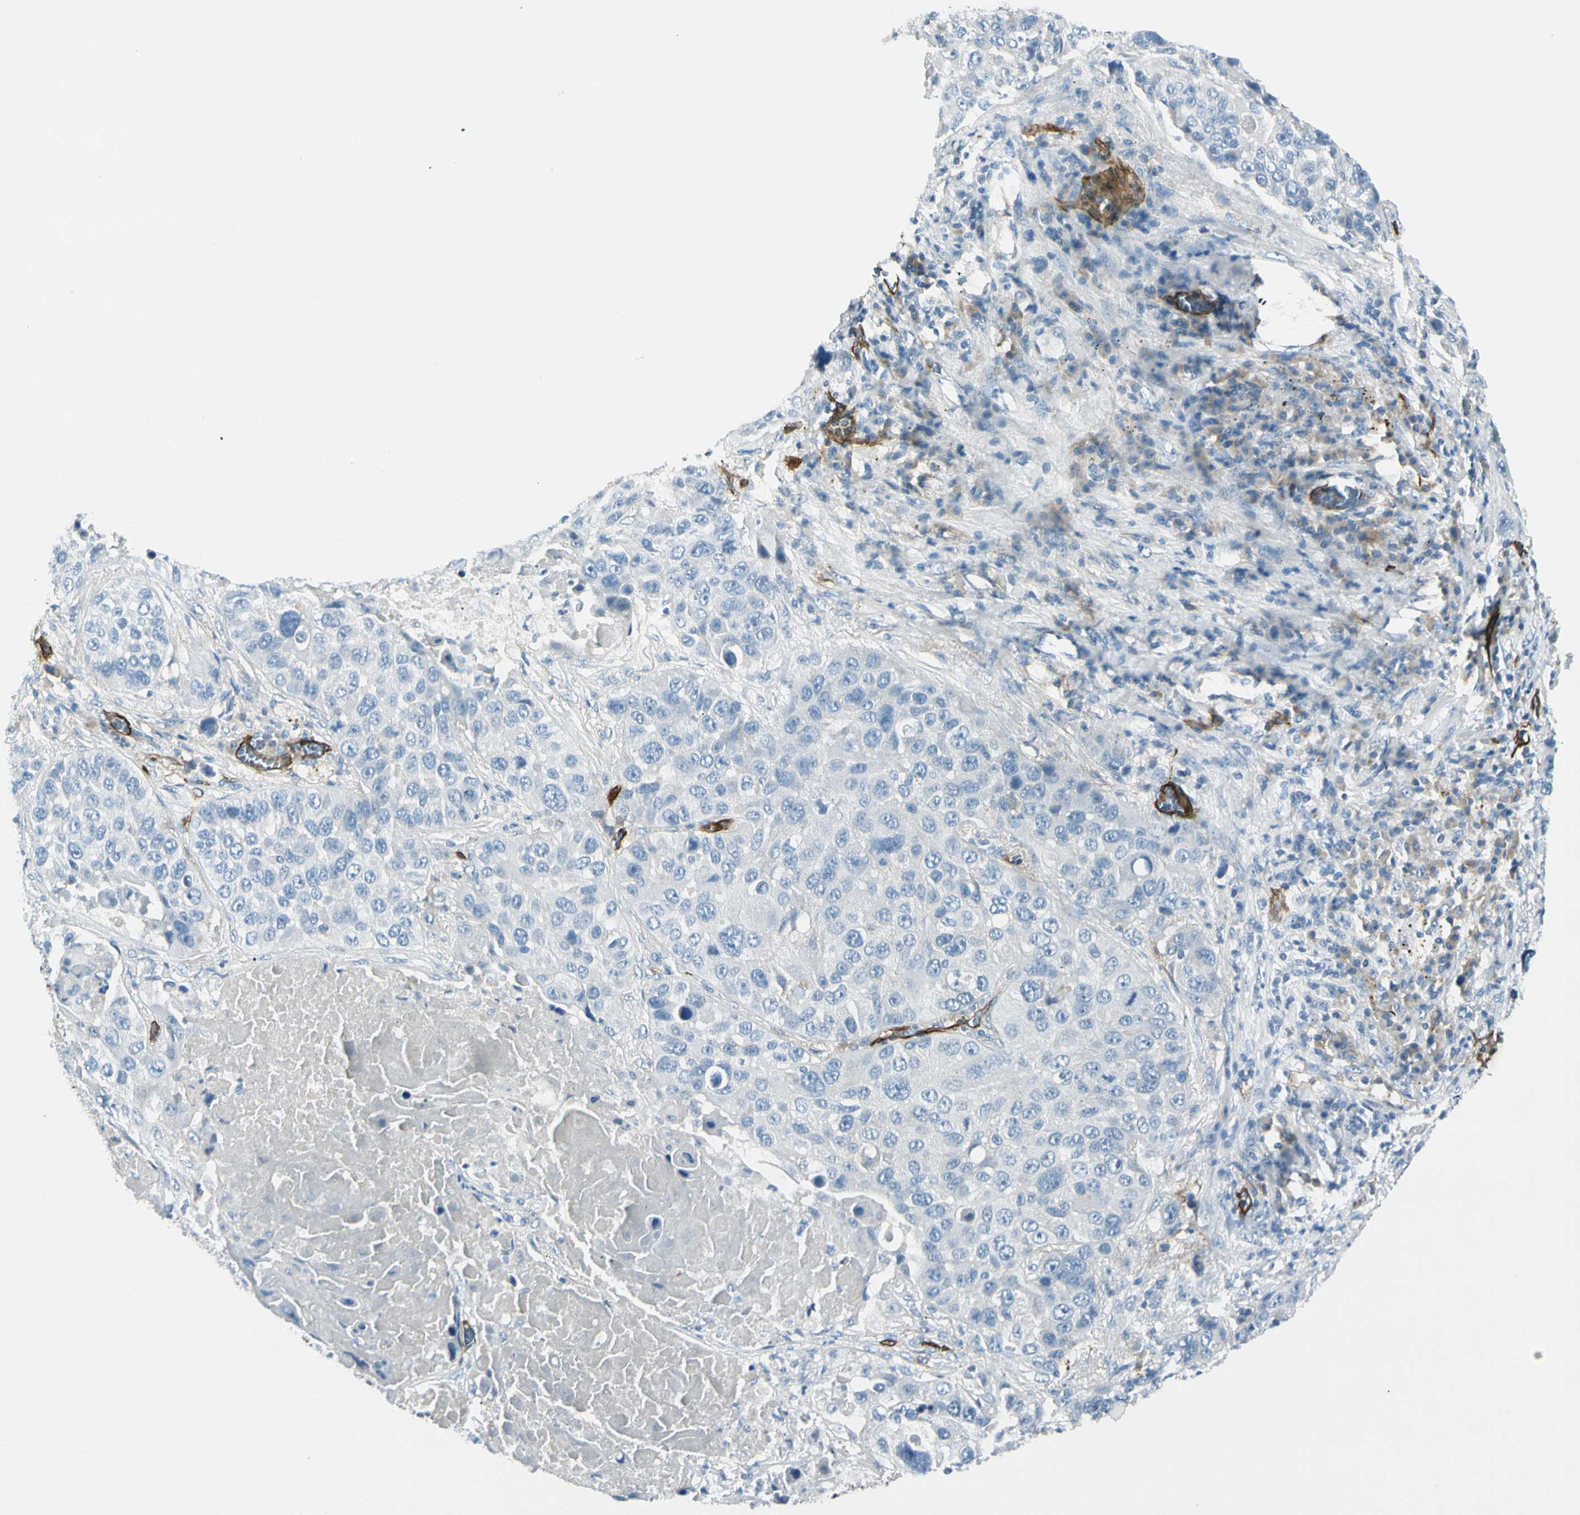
{"staining": {"intensity": "negative", "quantity": "none", "location": "none"}, "tissue": "lung cancer", "cell_type": "Tumor cells", "image_type": "cancer", "snomed": [{"axis": "morphology", "description": "Squamous cell carcinoma, NOS"}, {"axis": "topography", "description": "Lung"}], "caption": "High magnification brightfield microscopy of squamous cell carcinoma (lung) stained with DAB (3,3'-diaminobenzidine) (brown) and counterstained with hematoxylin (blue): tumor cells show no significant positivity.", "gene": "CD93", "patient": {"sex": "male", "age": 57}}